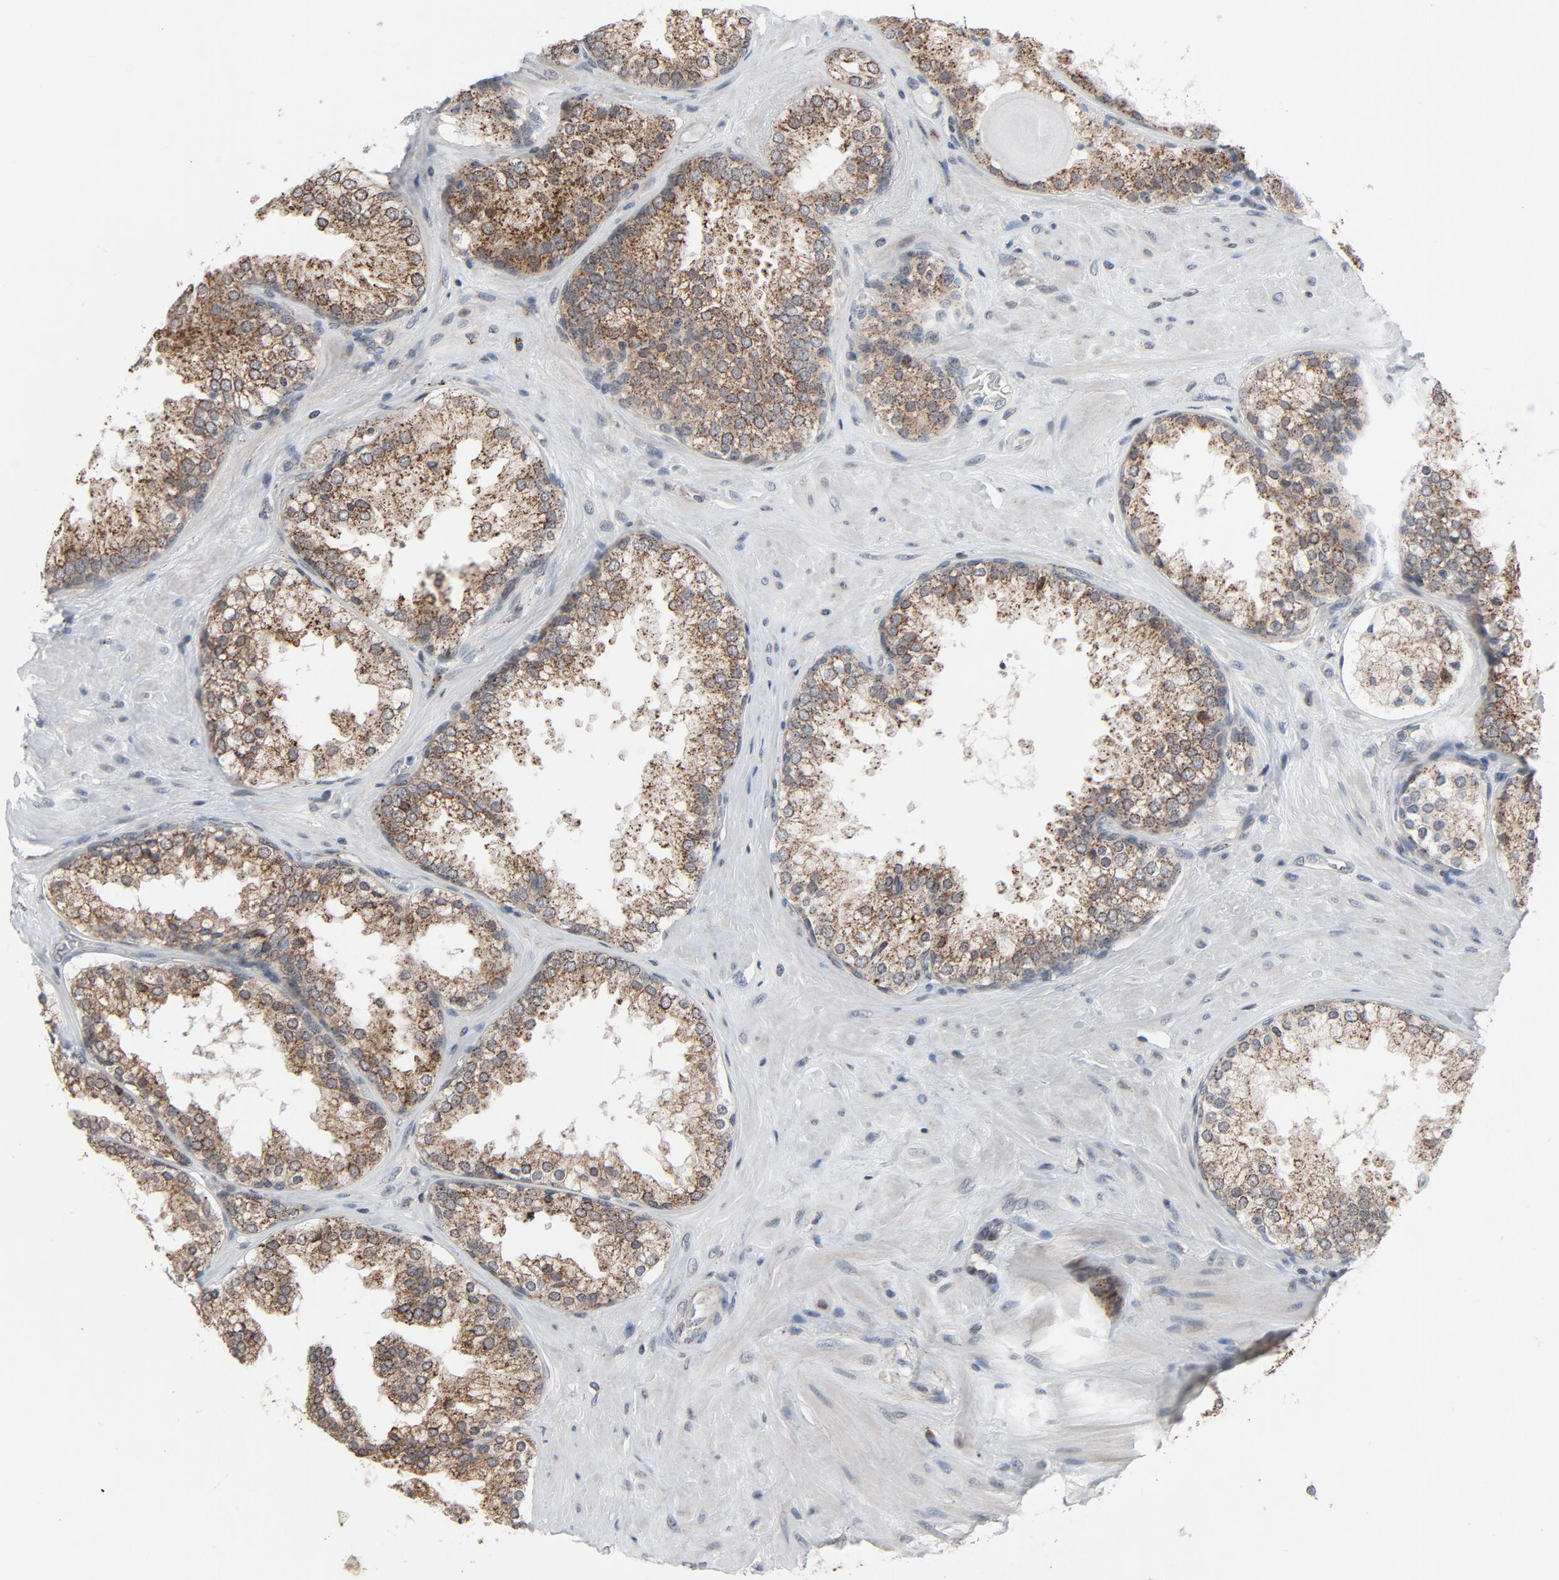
{"staining": {"intensity": "moderate", "quantity": ">75%", "location": "cytoplasmic/membranous"}, "tissue": "prostate cancer", "cell_type": "Tumor cells", "image_type": "cancer", "snomed": [{"axis": "morphology", "description": "Adenocarcinoma, High grade"}, {"axis": "topography", "description": "Prostate"}], "caption": "Immunohistochemistry of human prostate high-grade adenocarcinoma shows medium levels of moderate cytoplasmic/membranous expression in approximately >75% of tumor cells.", "gene": "RPL12", "patient": {"sex": "male", "age": 70}}